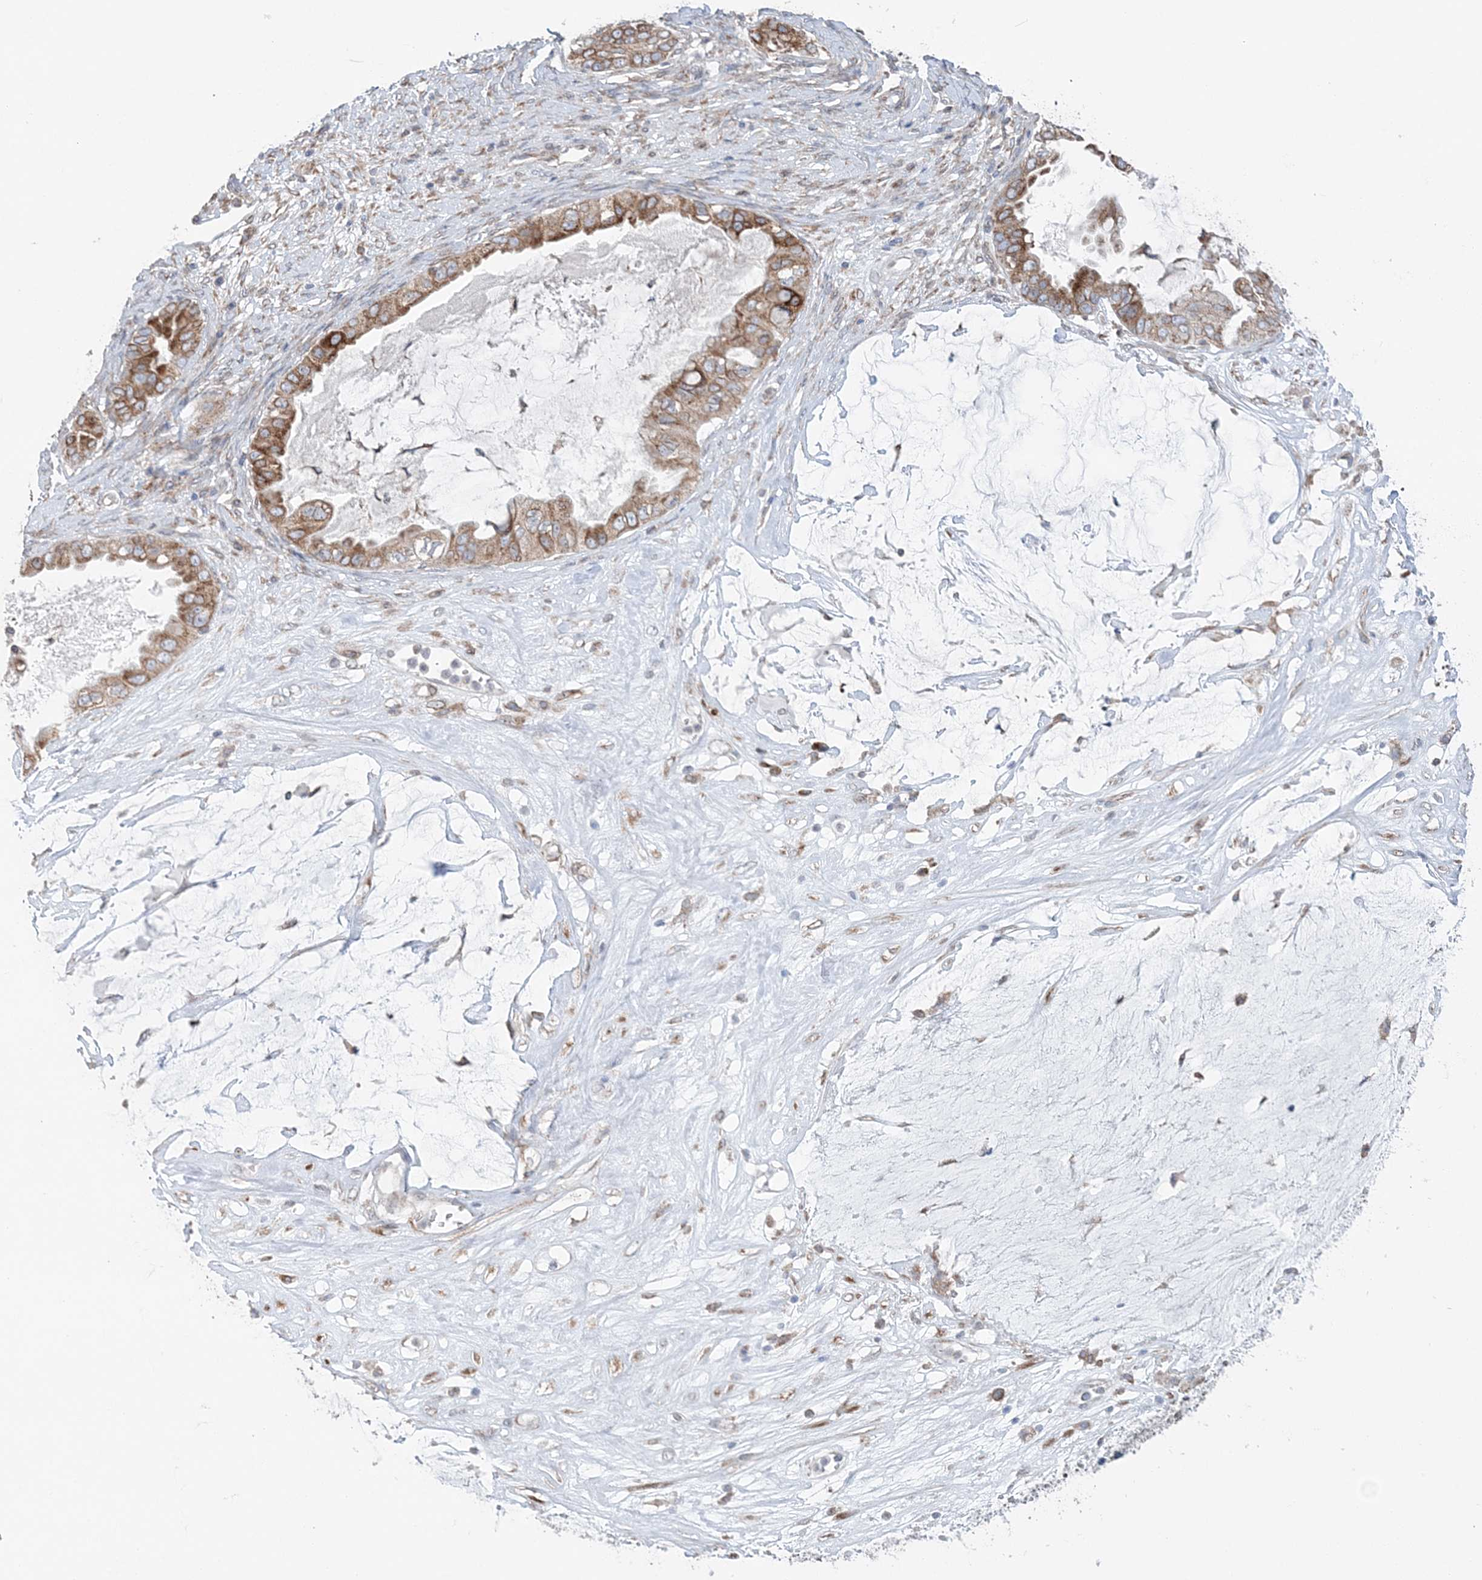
{"staining": {"intensity": "moderate", "quantity": ">75%", "location": "cytoplasmic/membranous"}, "tissue": "ovarian cancer", "cell_type": "Tumor cells", "image_type": "cancer", "snomed": [{"axis": "morphology", "description": "Cystadenocarcinoma, mucinous, NOS"}, {"axis": "topography", "description": "Ovary"}], "caption": "Ovarian cancer stained with a brown dye displays moderate cytoplasmic/membranous positive staining in approximately >75% of tumor cells.", "gene": "TMED10", "patient": {"sex": "female", "age": 80}}